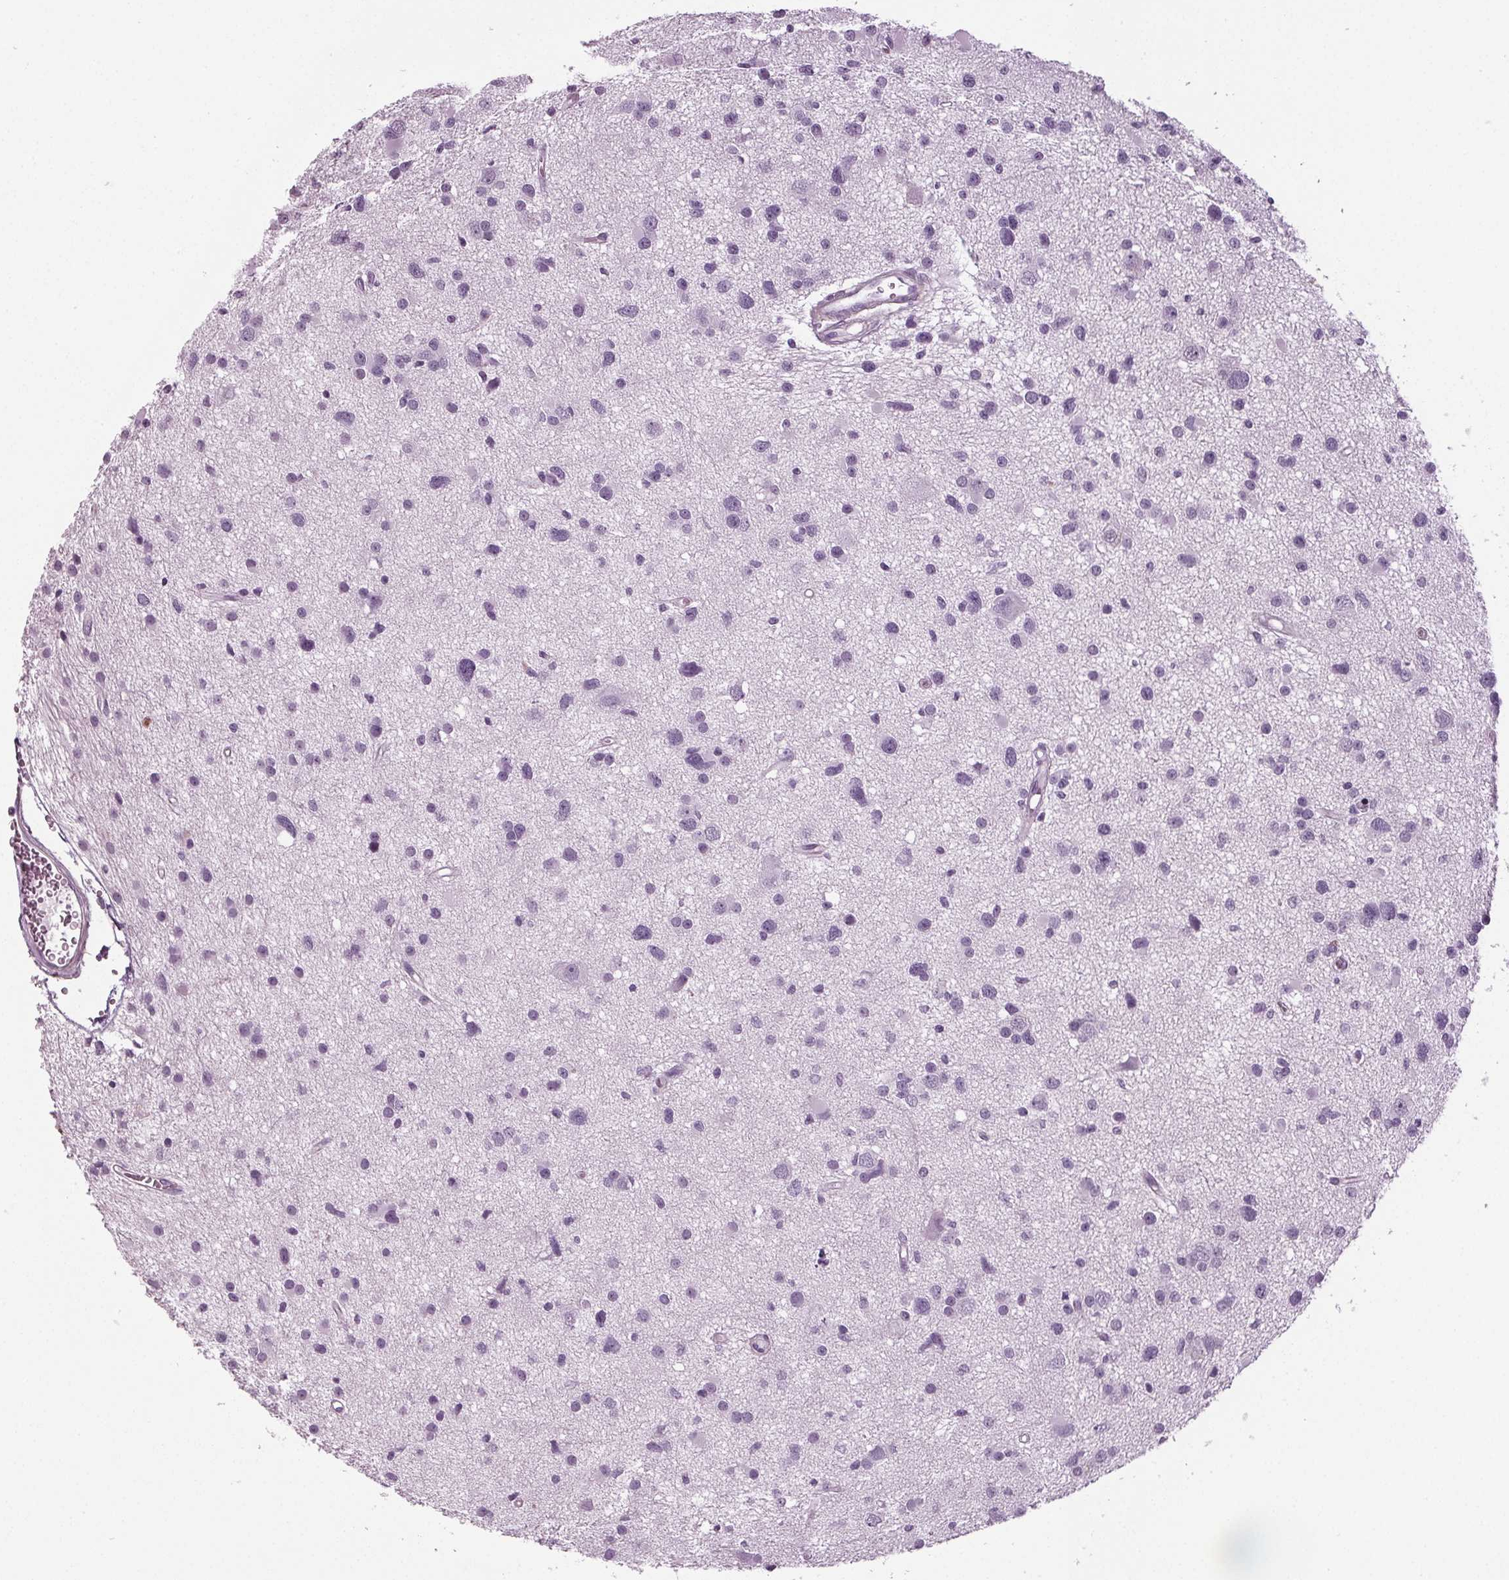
{"staining": {"intensity": "negative", "quantity": "none", "location": "none"}, "tissue": "glioma", "cell_type": "Tumor cells", "image_type": "cancer", "snomed": [{"axis": "morphology", "description": "Glioma, malignant, High grade"}, {"axis": "topography", "description": "Brain"}], "caption": "Glioma was stained to show a protein in brown. There is no significant expression in tumor cells.", "gene": "BHLHE22", "patient": {"sex": "male", "age": 54}}